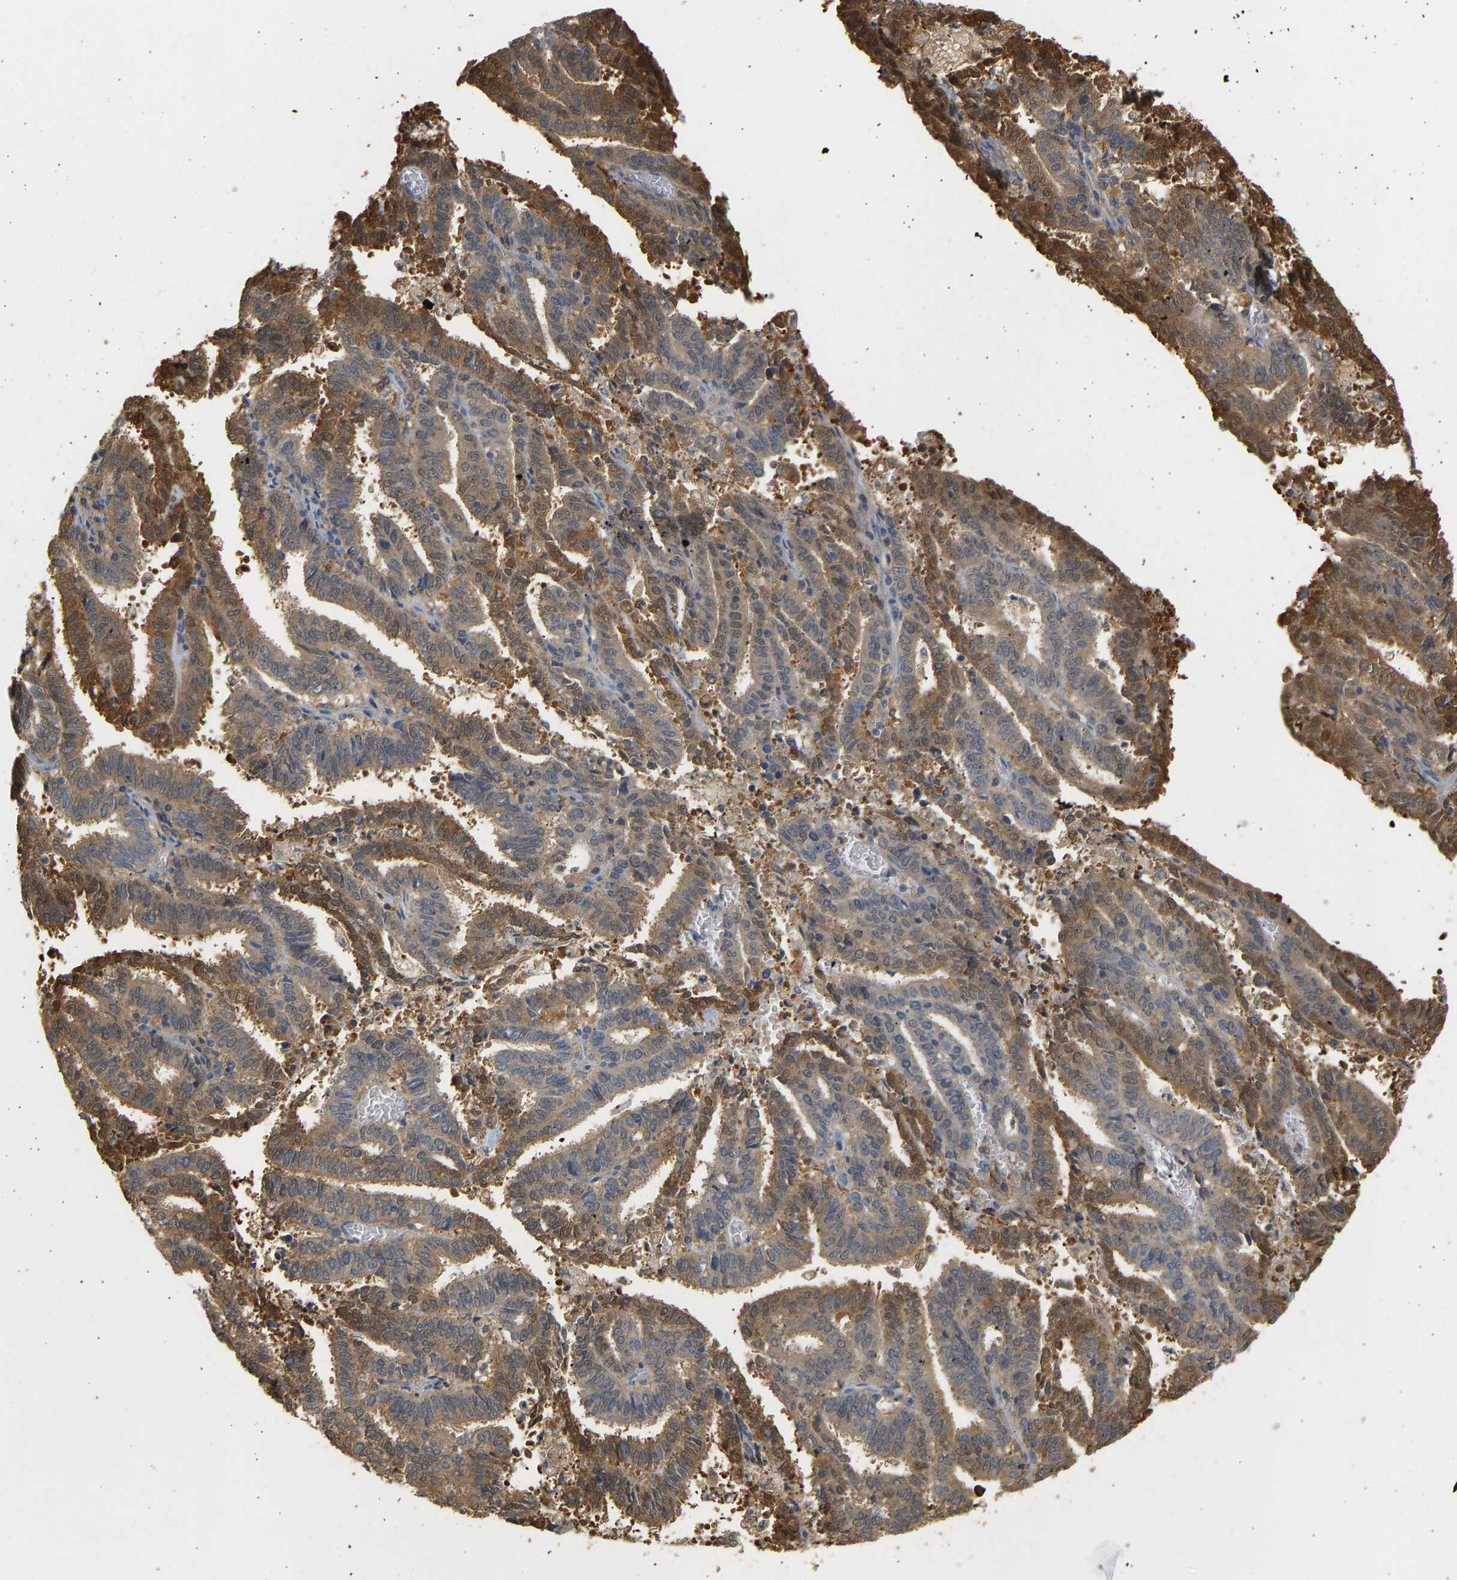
{"staining": {"intensity": "moderate", "quantity": ">75%", "location": "cytoplasmic/membranous"}, "tissue": "endometrial cancer", "cell_type": "Tumor cells", "image_type": "cancer", "snomed": [{"axis": "morphology", "description": "Adenocarcinoma, NOS"}, {"axis": "topography", "description": "Uterus"}], "caption": "Immunohistochemical staining of human adenocarcinoma (endometrial) exhibits medium levels of moderate cytoplasmic/membranous protein positivity in about >75% of tumor cells.", "gene": "ENO1", "patient": {"sex": "female", "age": 83}}